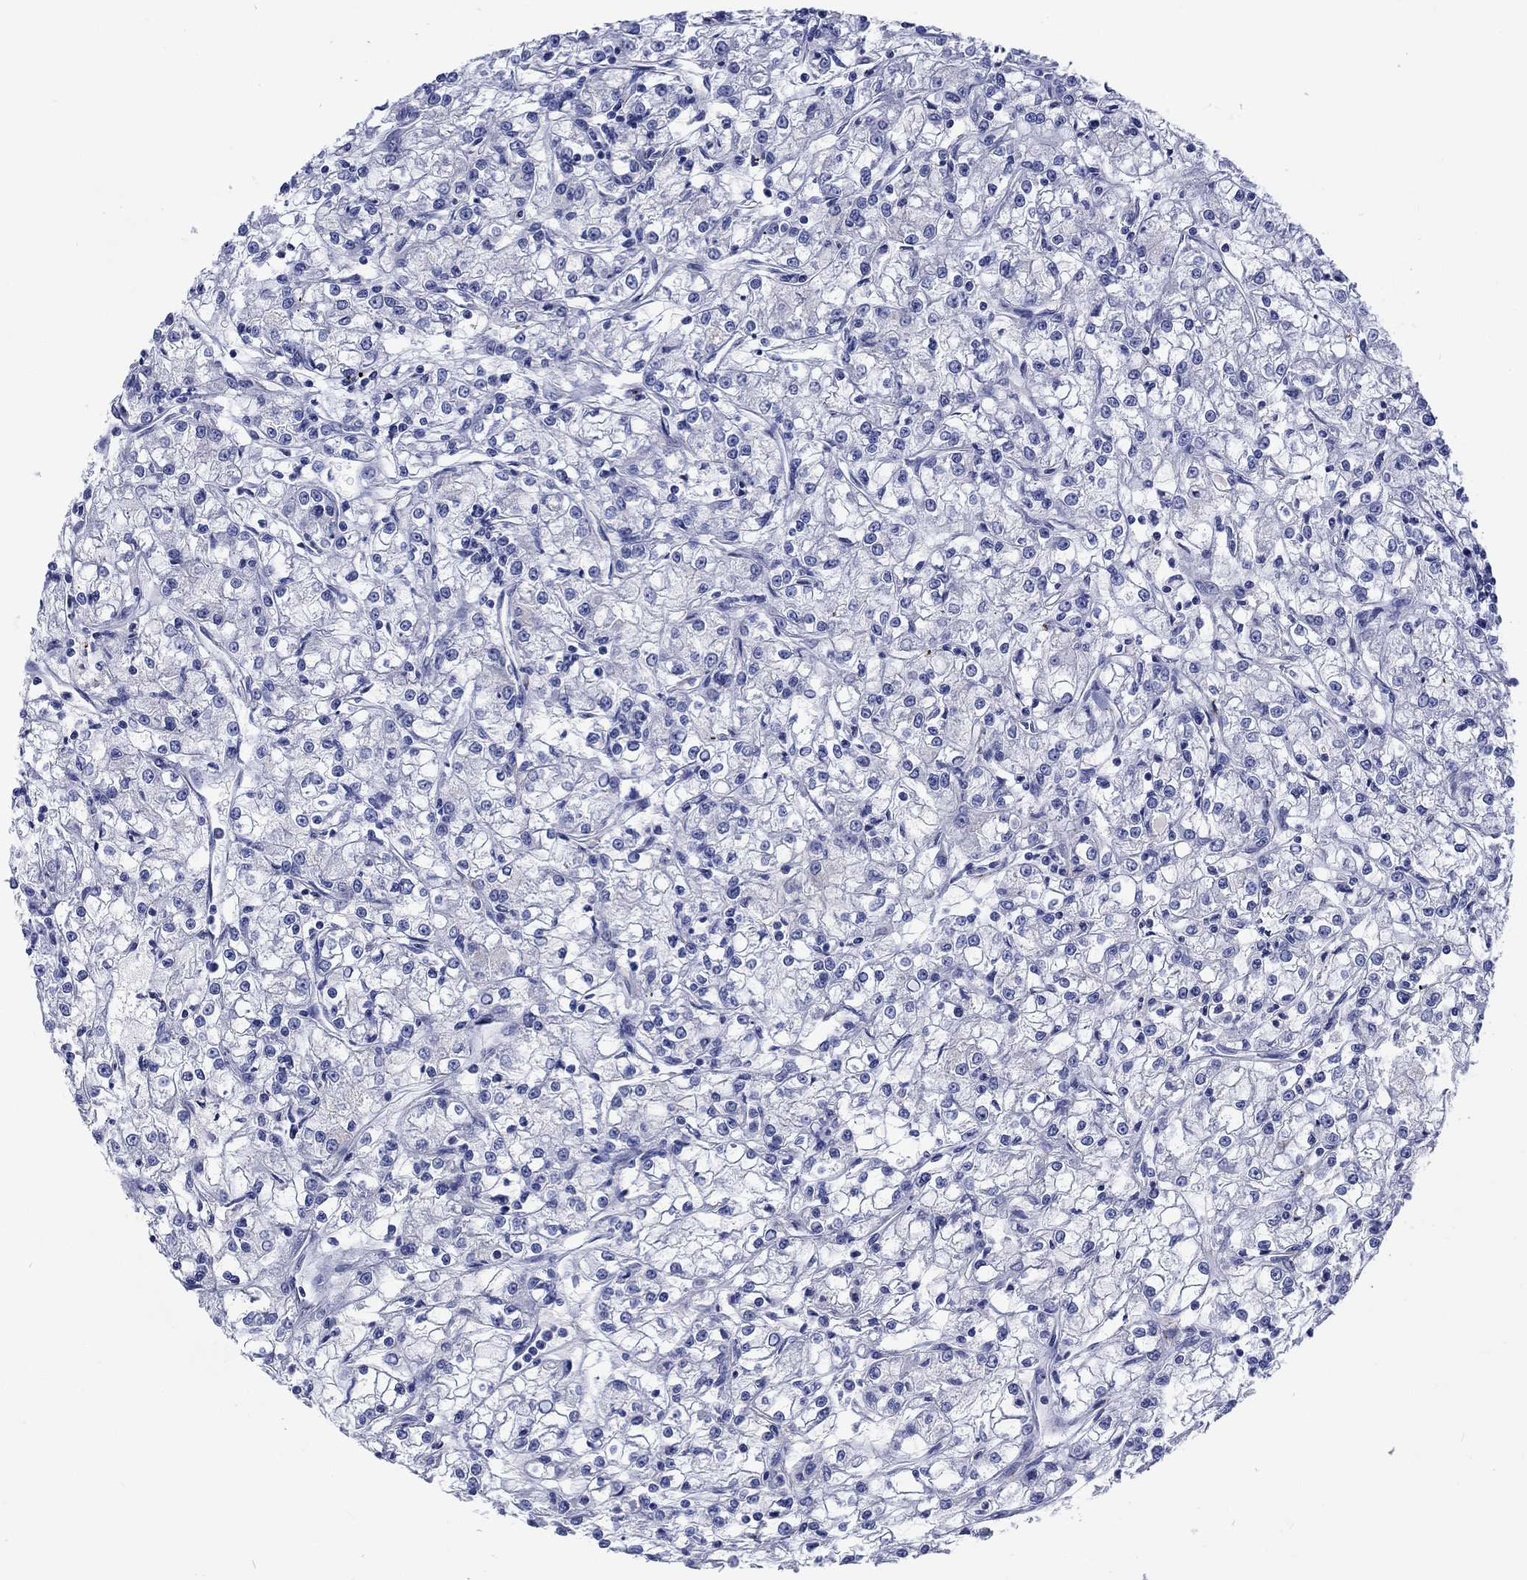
{"staining": {"intensity": "negative", "quantity": "none", "location": "none"}, "tissue": "renal cancer", "cell_type": "Tumor cells", "image_type": "cancer", "snomed": [{"axis": "morphology", "description": "Adenocarcinoma, NOS"}, {"axis": "topography", "description": "Kidney"}], "caption": "Renal adenocarcinoma was stained to show a protein in brown. There is no significant expression in tumor cells.", "gene": "CACNG3", "patient": {"sex": "female", "age": 59}}